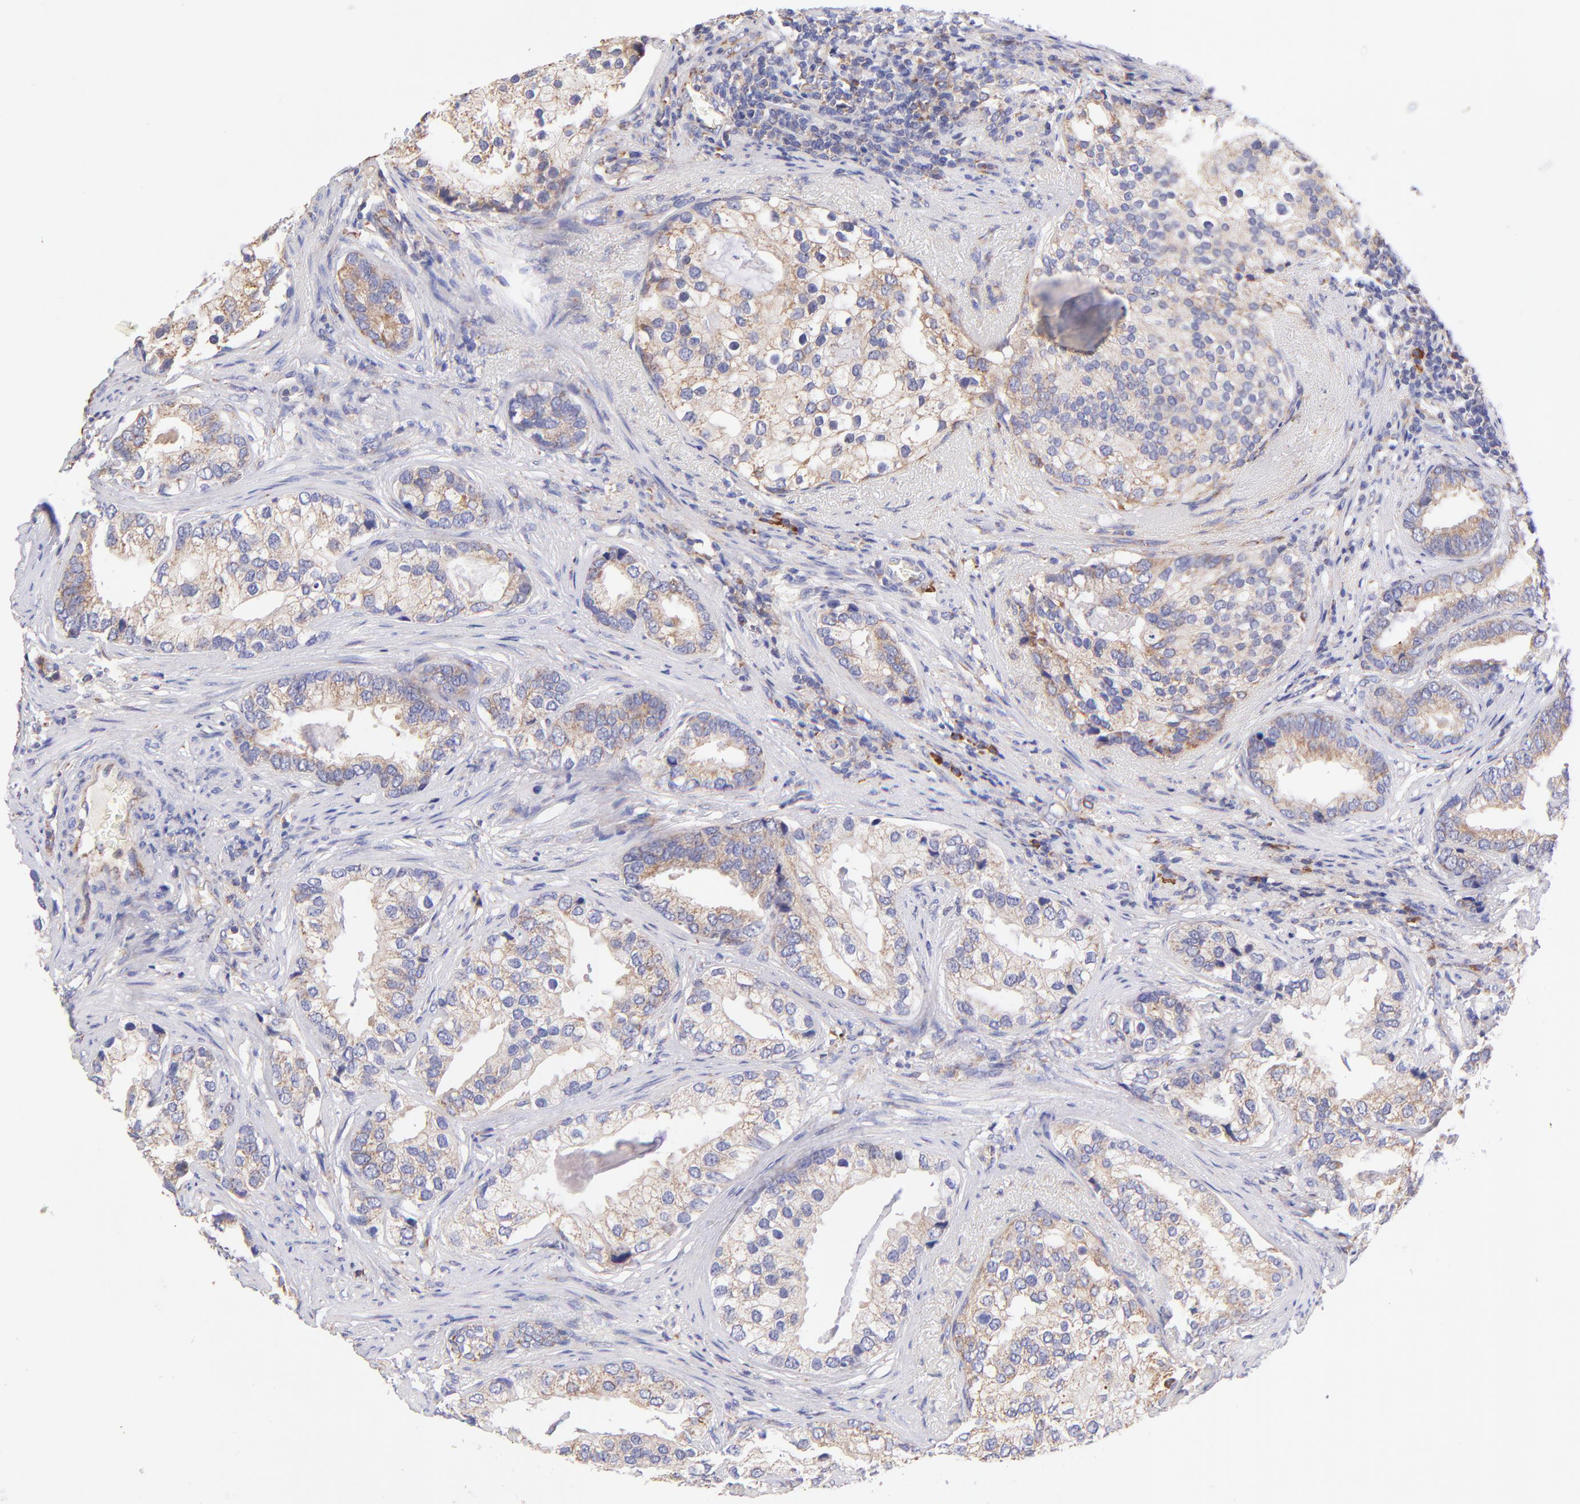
{"staining": {"intensity": "weak", "quantity": ">75%", "location": "cytoplasmic/membranous"}, "tissue": "prostate cancer", "cell_type": "Tumor cells", "image_type": "cancer", "snomed": [{"axis": "morphology", "description": "Adenocarcinoma, Low grade"}, {"axis": "topography", "description": "Prostate"}], "caption": "Protein staining of low-grade adenocarcinoma (prostate) tissue shows weak cytoplasmic/membranous positivity in approximately >75% of tumor cells. The protein is shown in brown color, while the nuclei are stained blue.", "gene": "PREX1", "patient": {"sex": "male", "age": 71}}